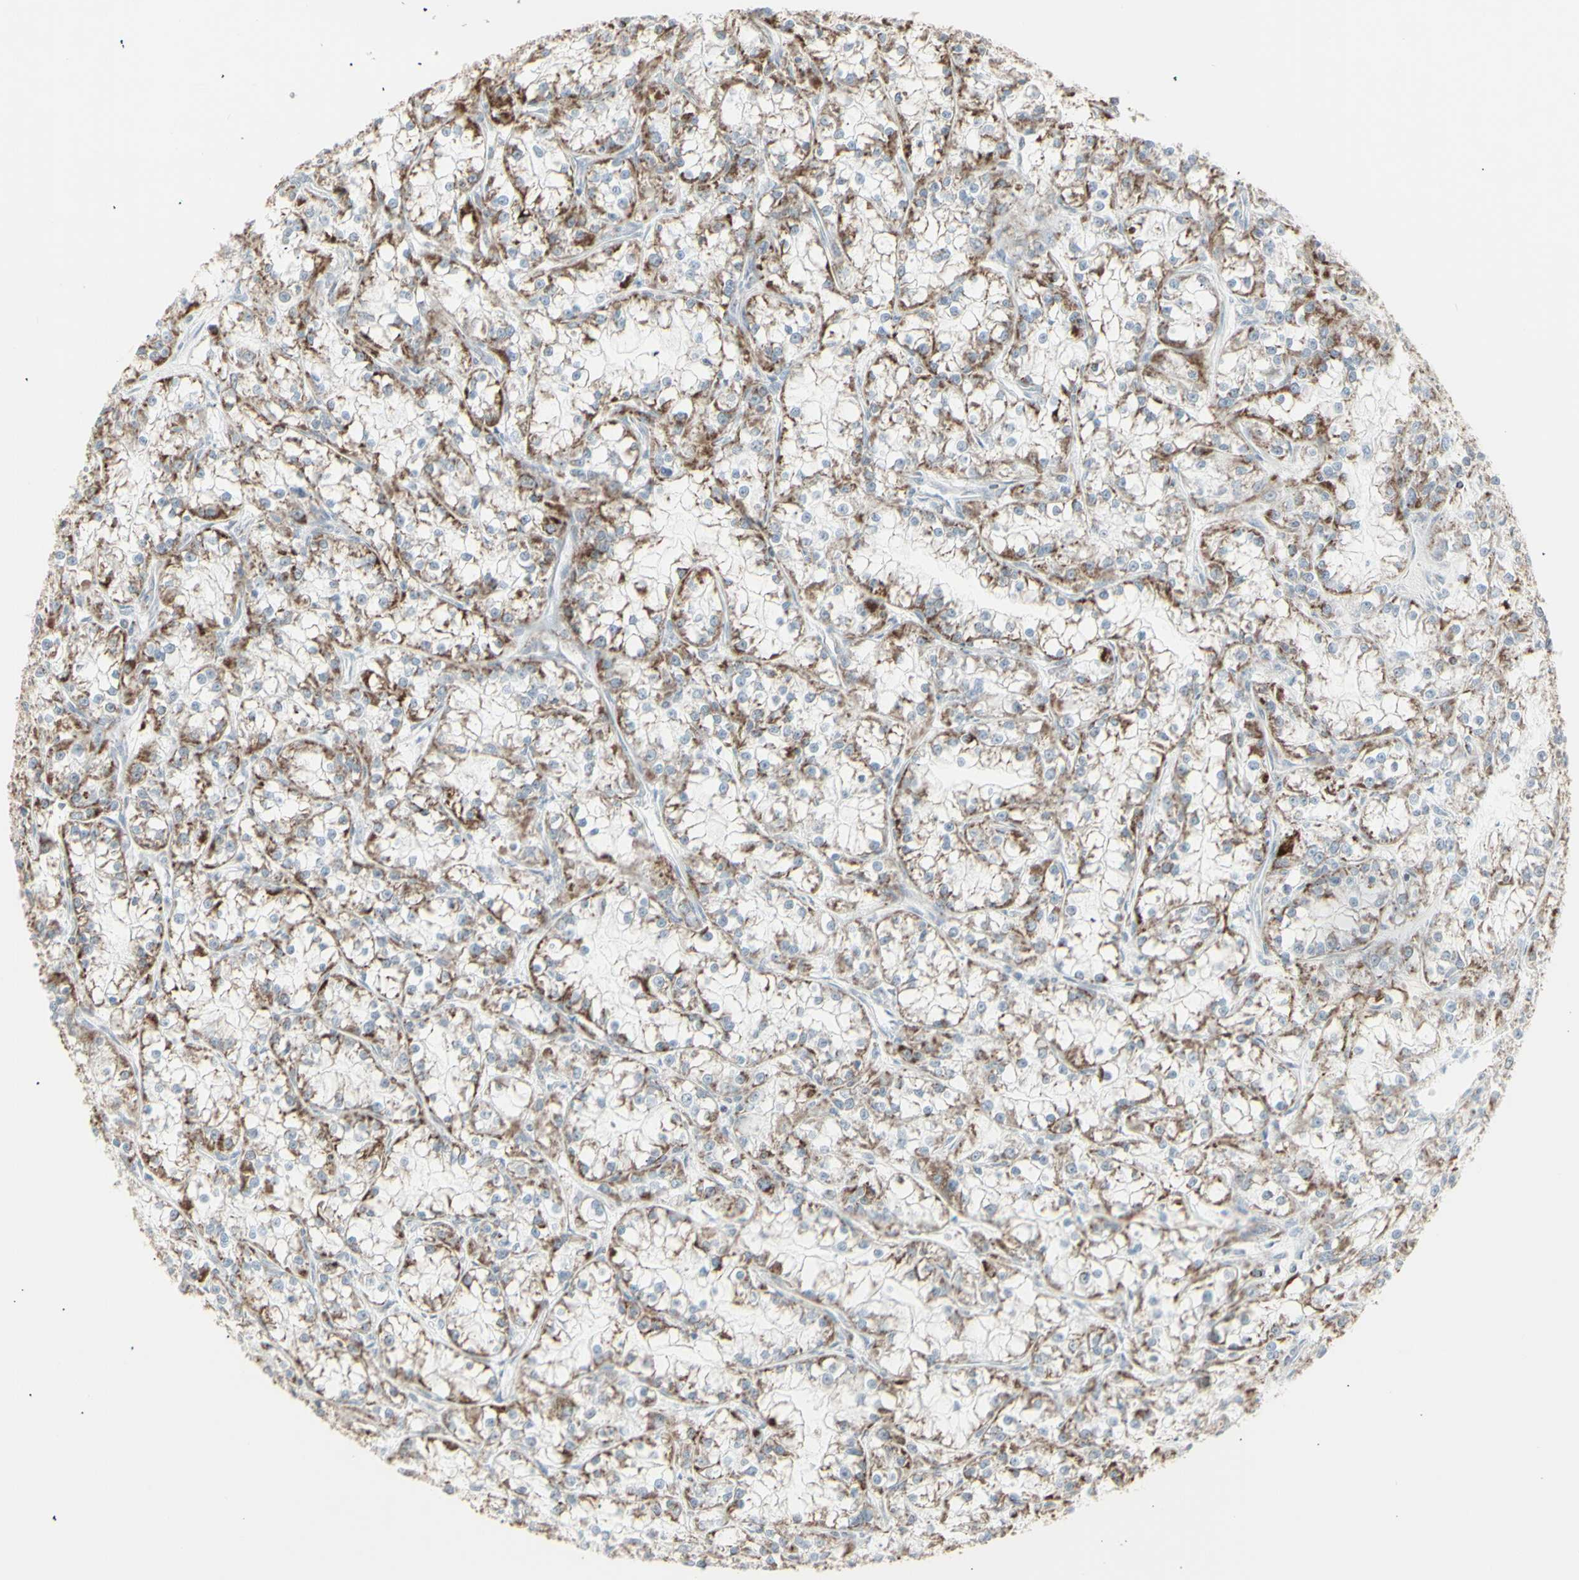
{"staining": {"intensity": "moderate", "quantity": "25%-75%", "location": "cytoplasmic/membranous"}, "tissue": "renal cancer", "cell_type": "Tumor cells", "image_type": "cancer", "snomed": [{"axis": "morphology", "description": "Adenocarcinoma, NOS"}, {"axis": "topography", "description": "Kidney"}], "caption": "Adenocarcinoma (renal) stained with DAB immunohistochemistry demonstrates medium levels of moderate cytoplasmic/membranous positivity in about 25%-75% of tumor cells.", "gene": "PLGRKT", "patient": {"sex": "female", "age": 52}}